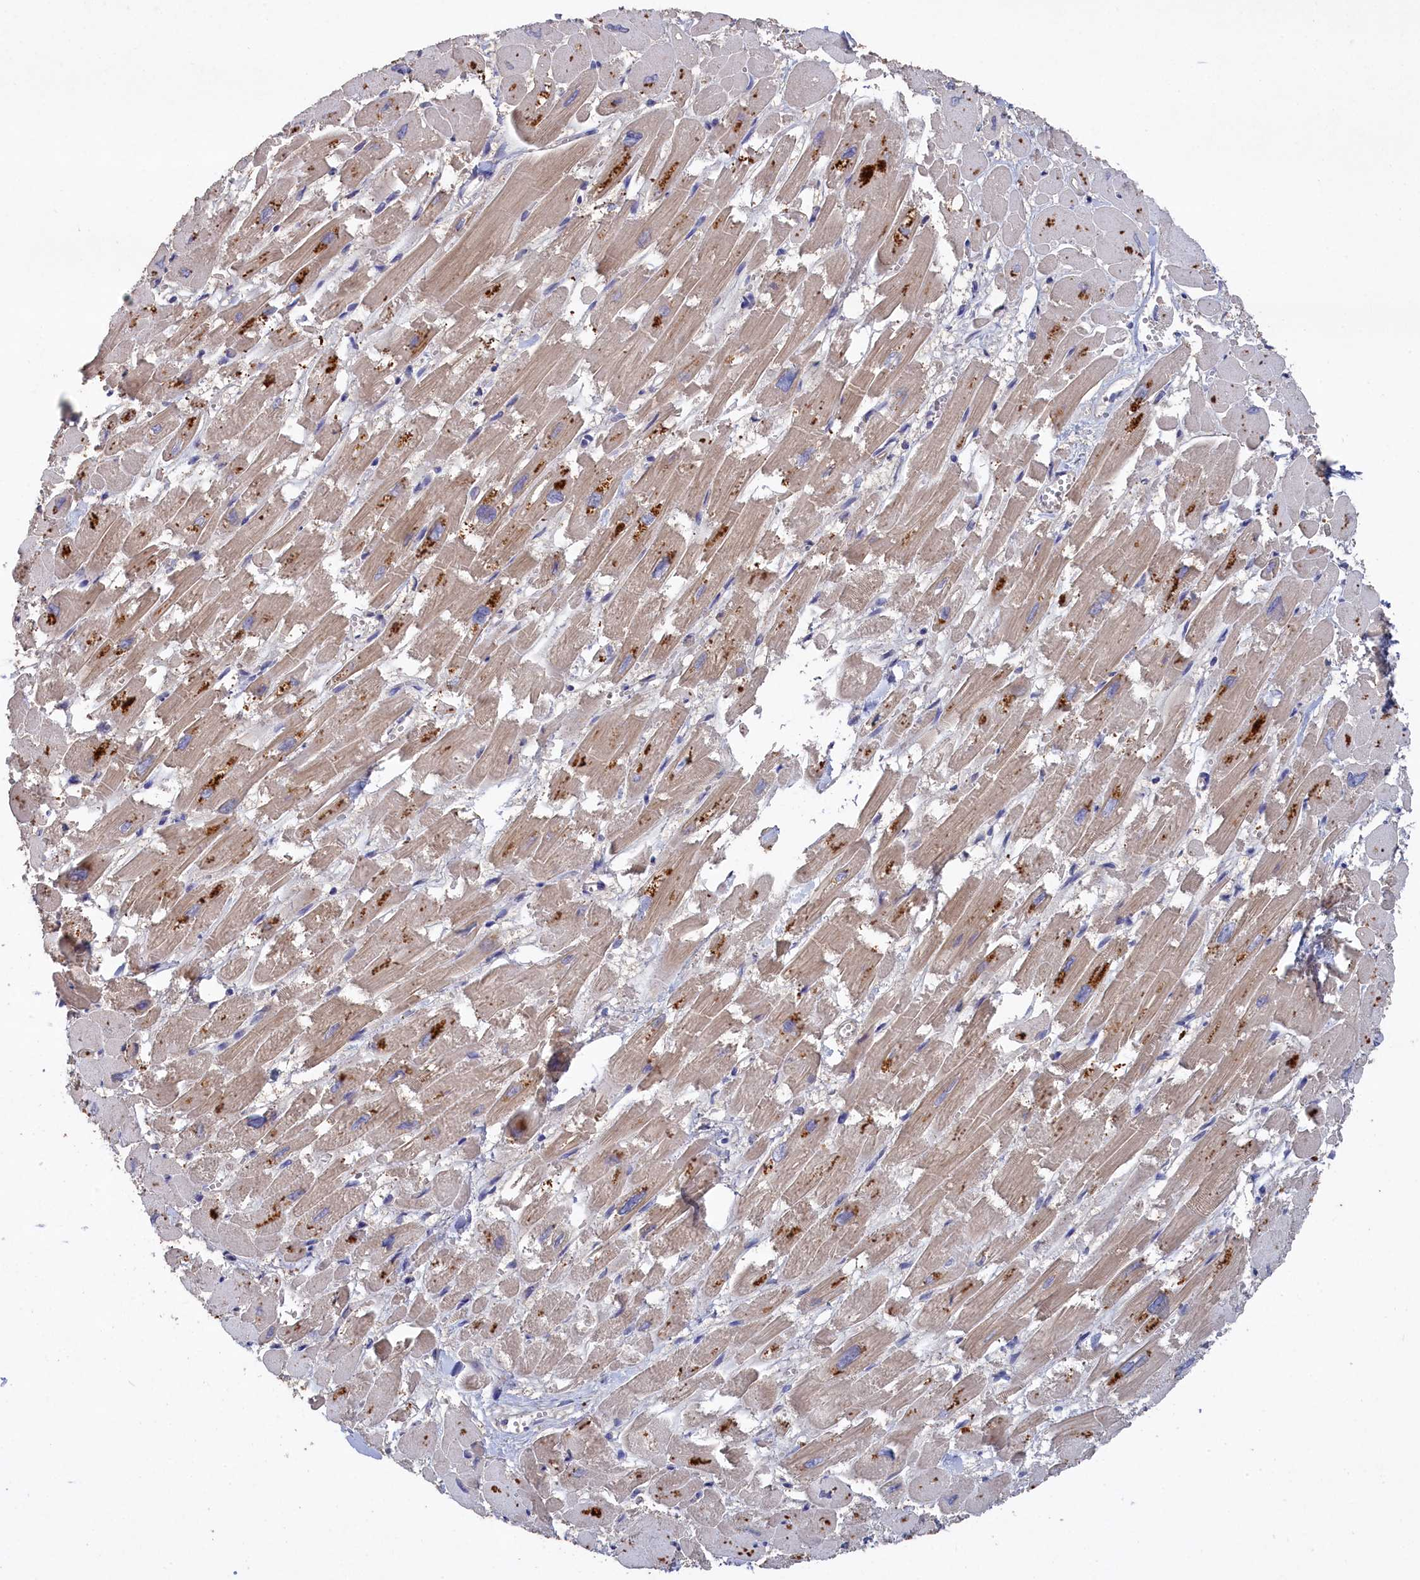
{"staining": {"intensity": "weak", "quantity": "<25%", "location": "cytoplasmic/membranous"}, "tissue": "heart muscle", "cell_type": "Cardiomyocytes", "image_type": "normal", "snomed": [{"axis": "morphology", "description": "Normal tissue, NOS"}, {"axis": "topography", "description": "Heart"}], "caption": "High magnification brightfield microscopy of unremarkable heart muscle stained with DAB (3,3'-diaminobenzidine) (brown) and counterstained with hematoxylin (blue): cardiomyocytes show no significant expression.", "gene": "CELF5", "patient": {"sex": "male", "age": 54}}